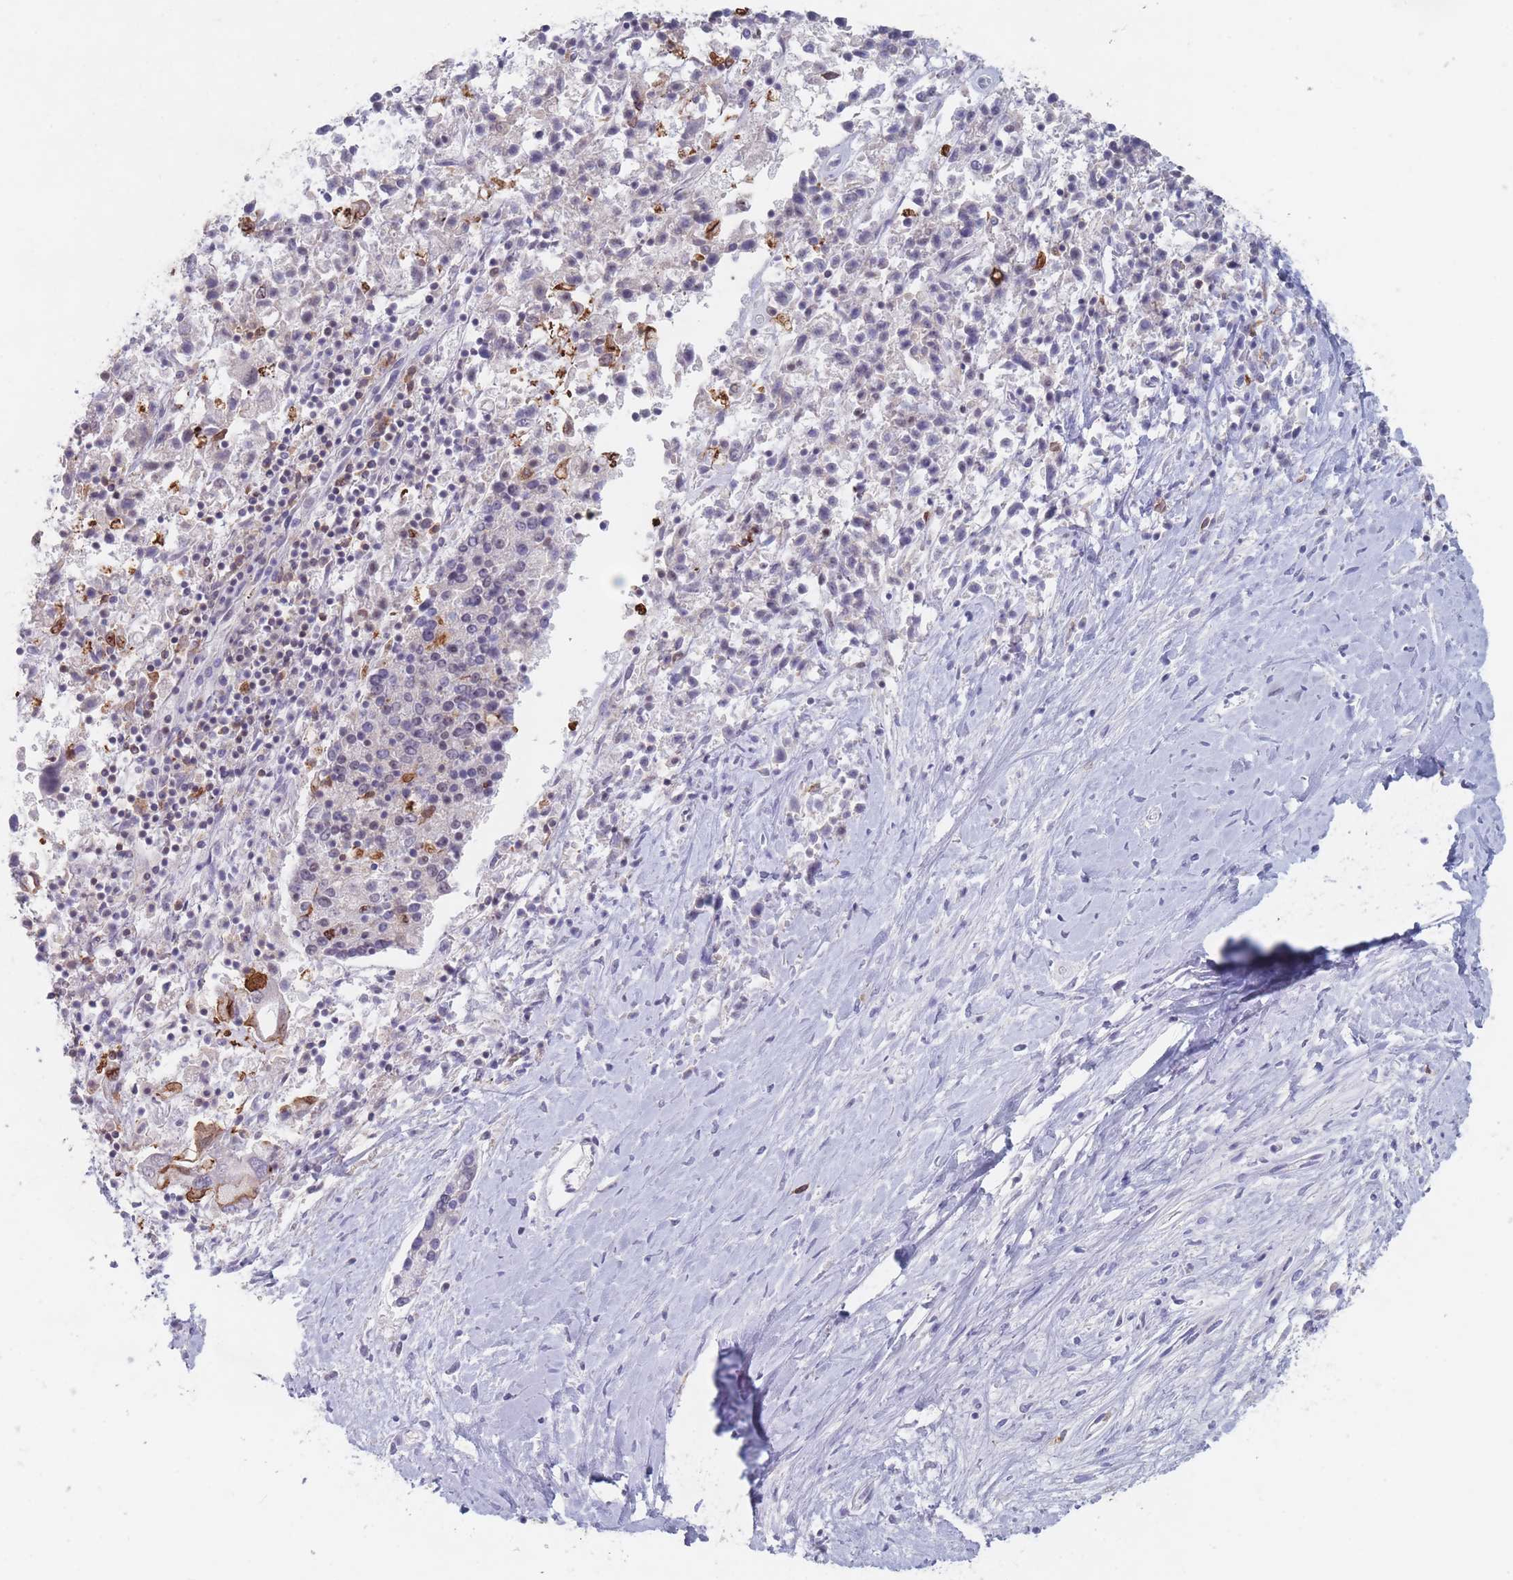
{"staining": {"intensity": "negative", "quantity": "none", "location": "none"}, "tissue": "ovarian cancer", "cell_type": "Tumor cells", "image_type": "cancer", "snomed": [{"axis": "morphology", "description": "Carcinoma, endometroid"}, {"axis": "topography", "description": "Ovary"}], "caption": "Tumor cells show no significant positivity in ovarian cancer.", "gene": "ATP1A3", "patient": {"sex": "female", "age": 62}}